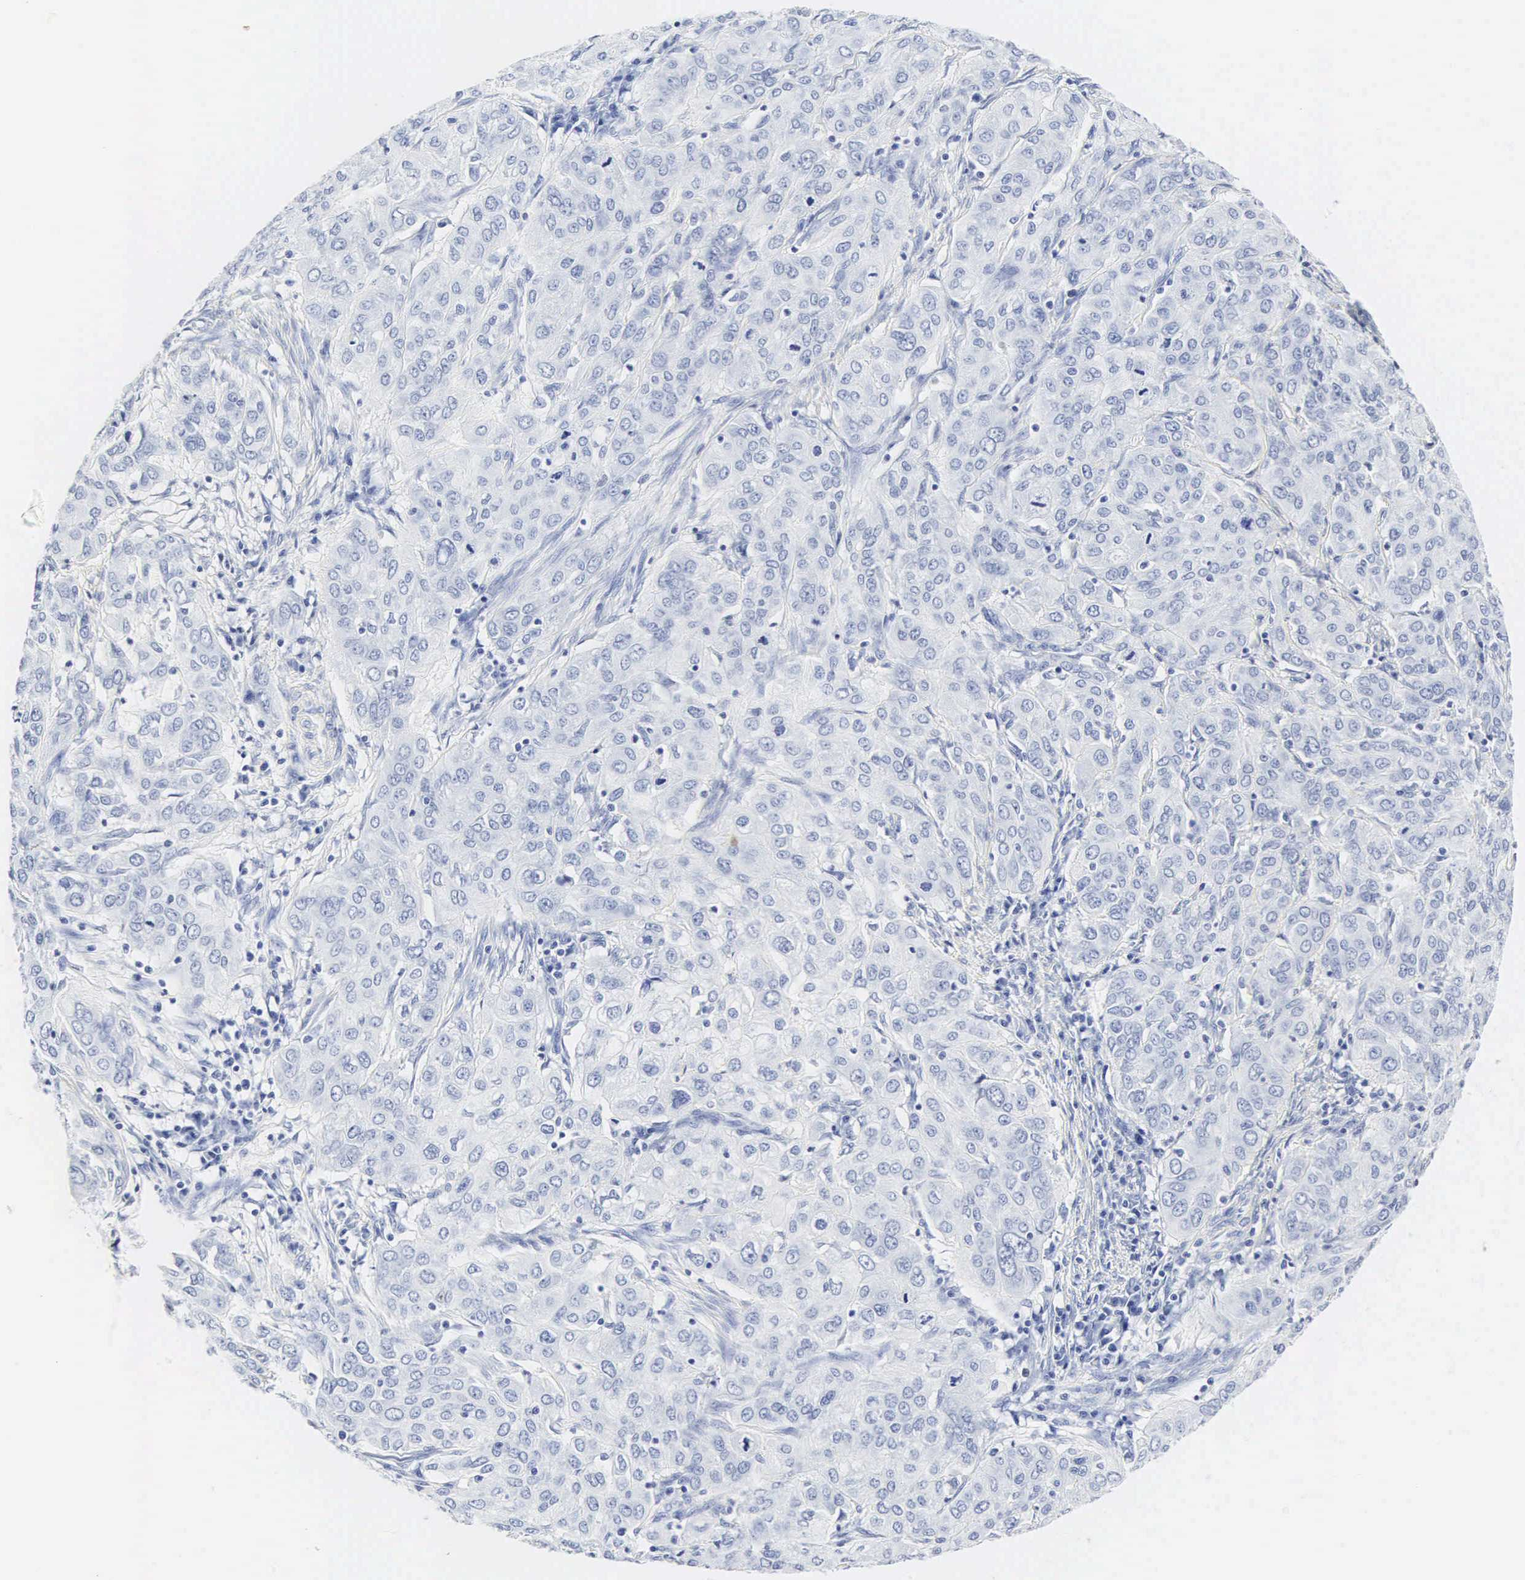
{"staining": {"intensity": "negative", "quantity": "none", "location": "none"}, "tissue": "cervical cancer", "cell_type": "Tumor cells", "image_type": "cancer", "snomed": [{"axis": "morphology", "description": "Squamous cell carcinoma, NOS"}, {"axis": "topography", "description": "Cervix"}], "caption": "Immunohistochemical staining of human cervical cancer (squamous cell carcinoma) exhibits no significant expression in tumor cells.", "gene": "INS", "patient": {"sex": "female", "age": 38}}